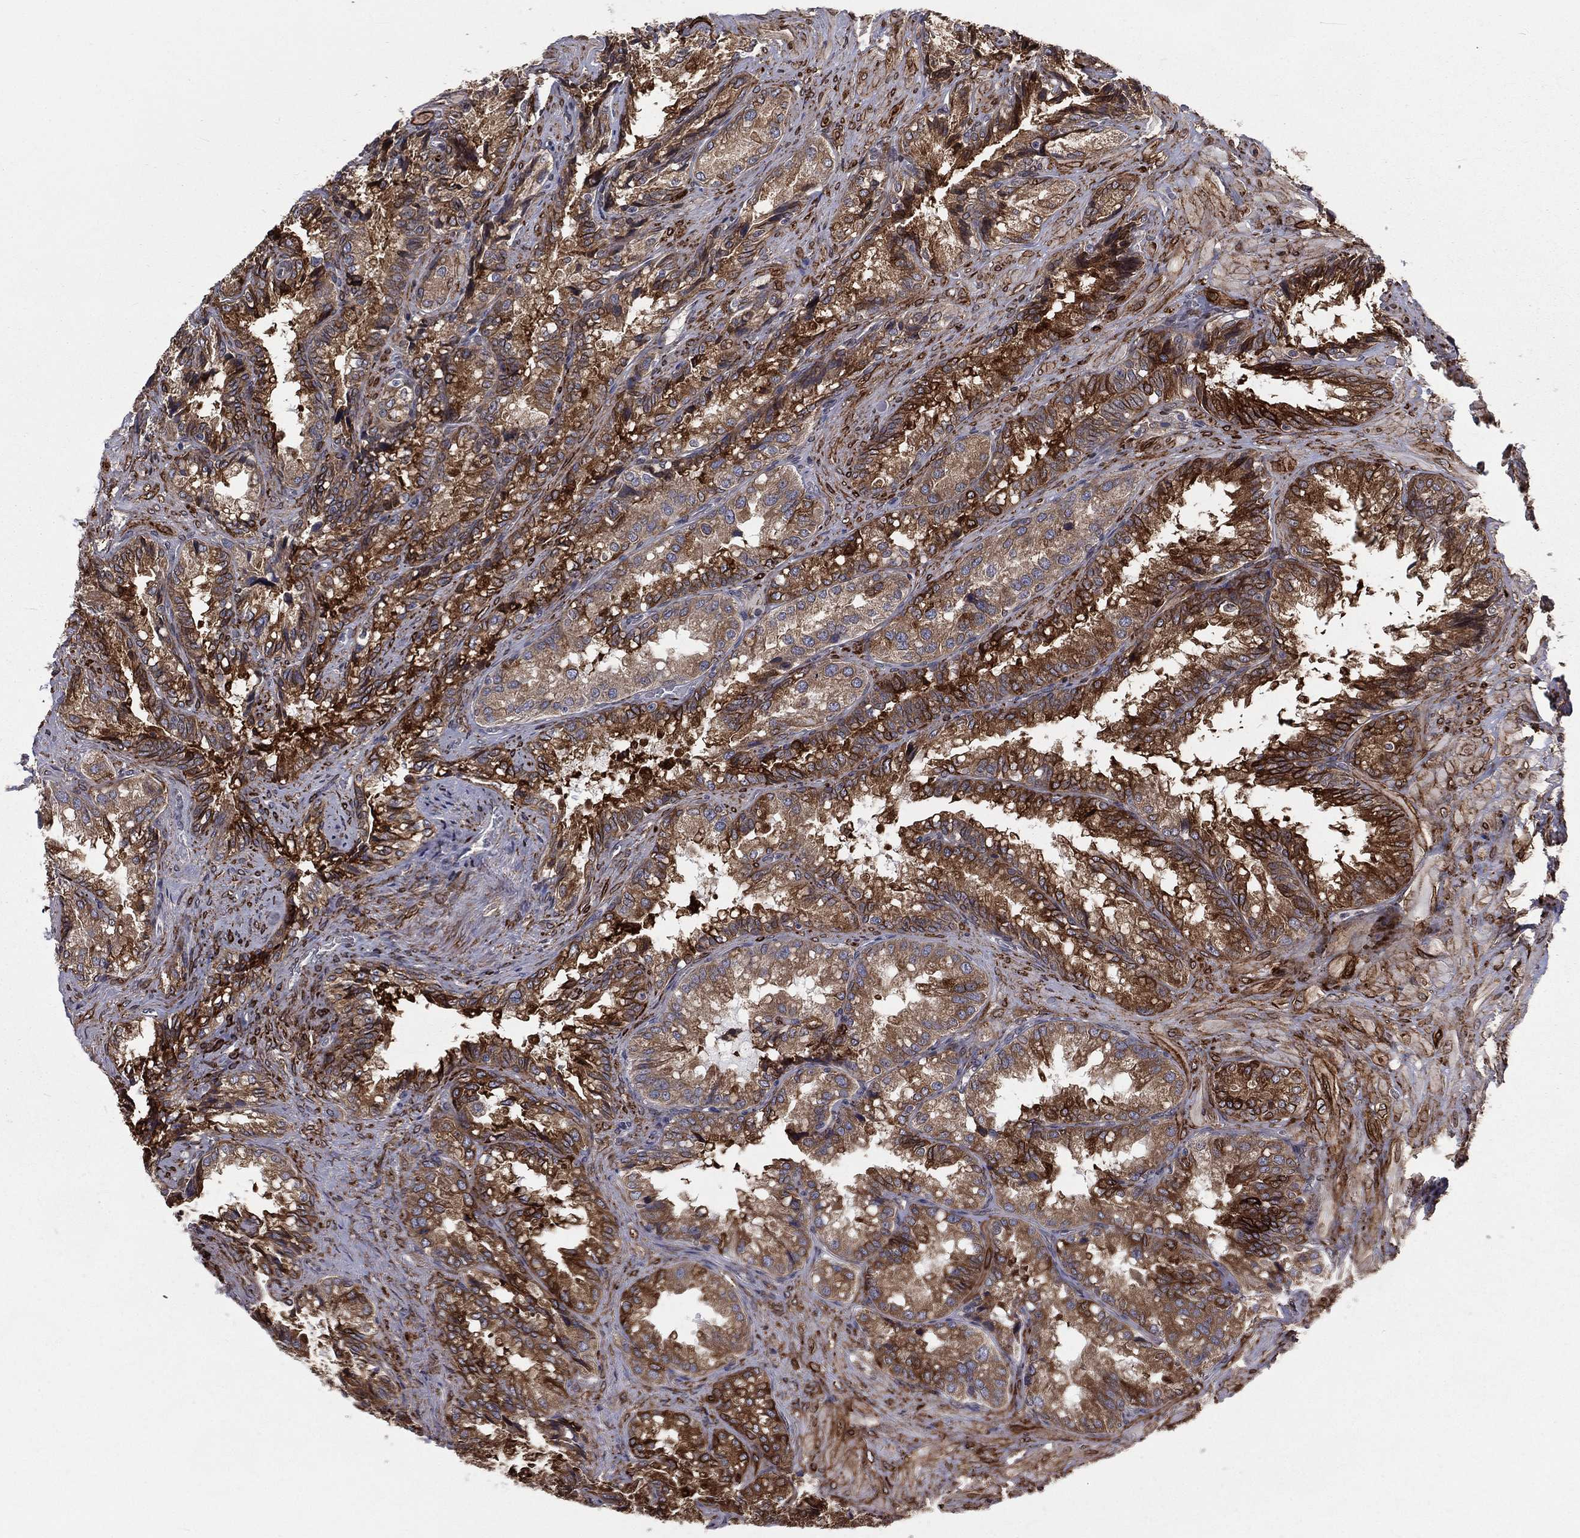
{"staining": {"intensity": "strong", "quantity": ">75%", "location": "cytoplasmic/membranous"}, "tissue": "seminal vesicle", "cell_type": "Glandular cells", "image_type": "normal", "snomed": [{"axis": "morphology", "description": "Normal tissue, NOS"}, {"axis": "topography", "description": "Seminal veicle"}], "caption": "Normal seminal vesicle shows strong cytoplasmic/membranous staining in approximately >75% of glandular cells (brown staining indicates protein expression, while blue staining denotes nuclei)..", "gene": "PGRMC1", "patient": {"sex": "male", "age": 68}}